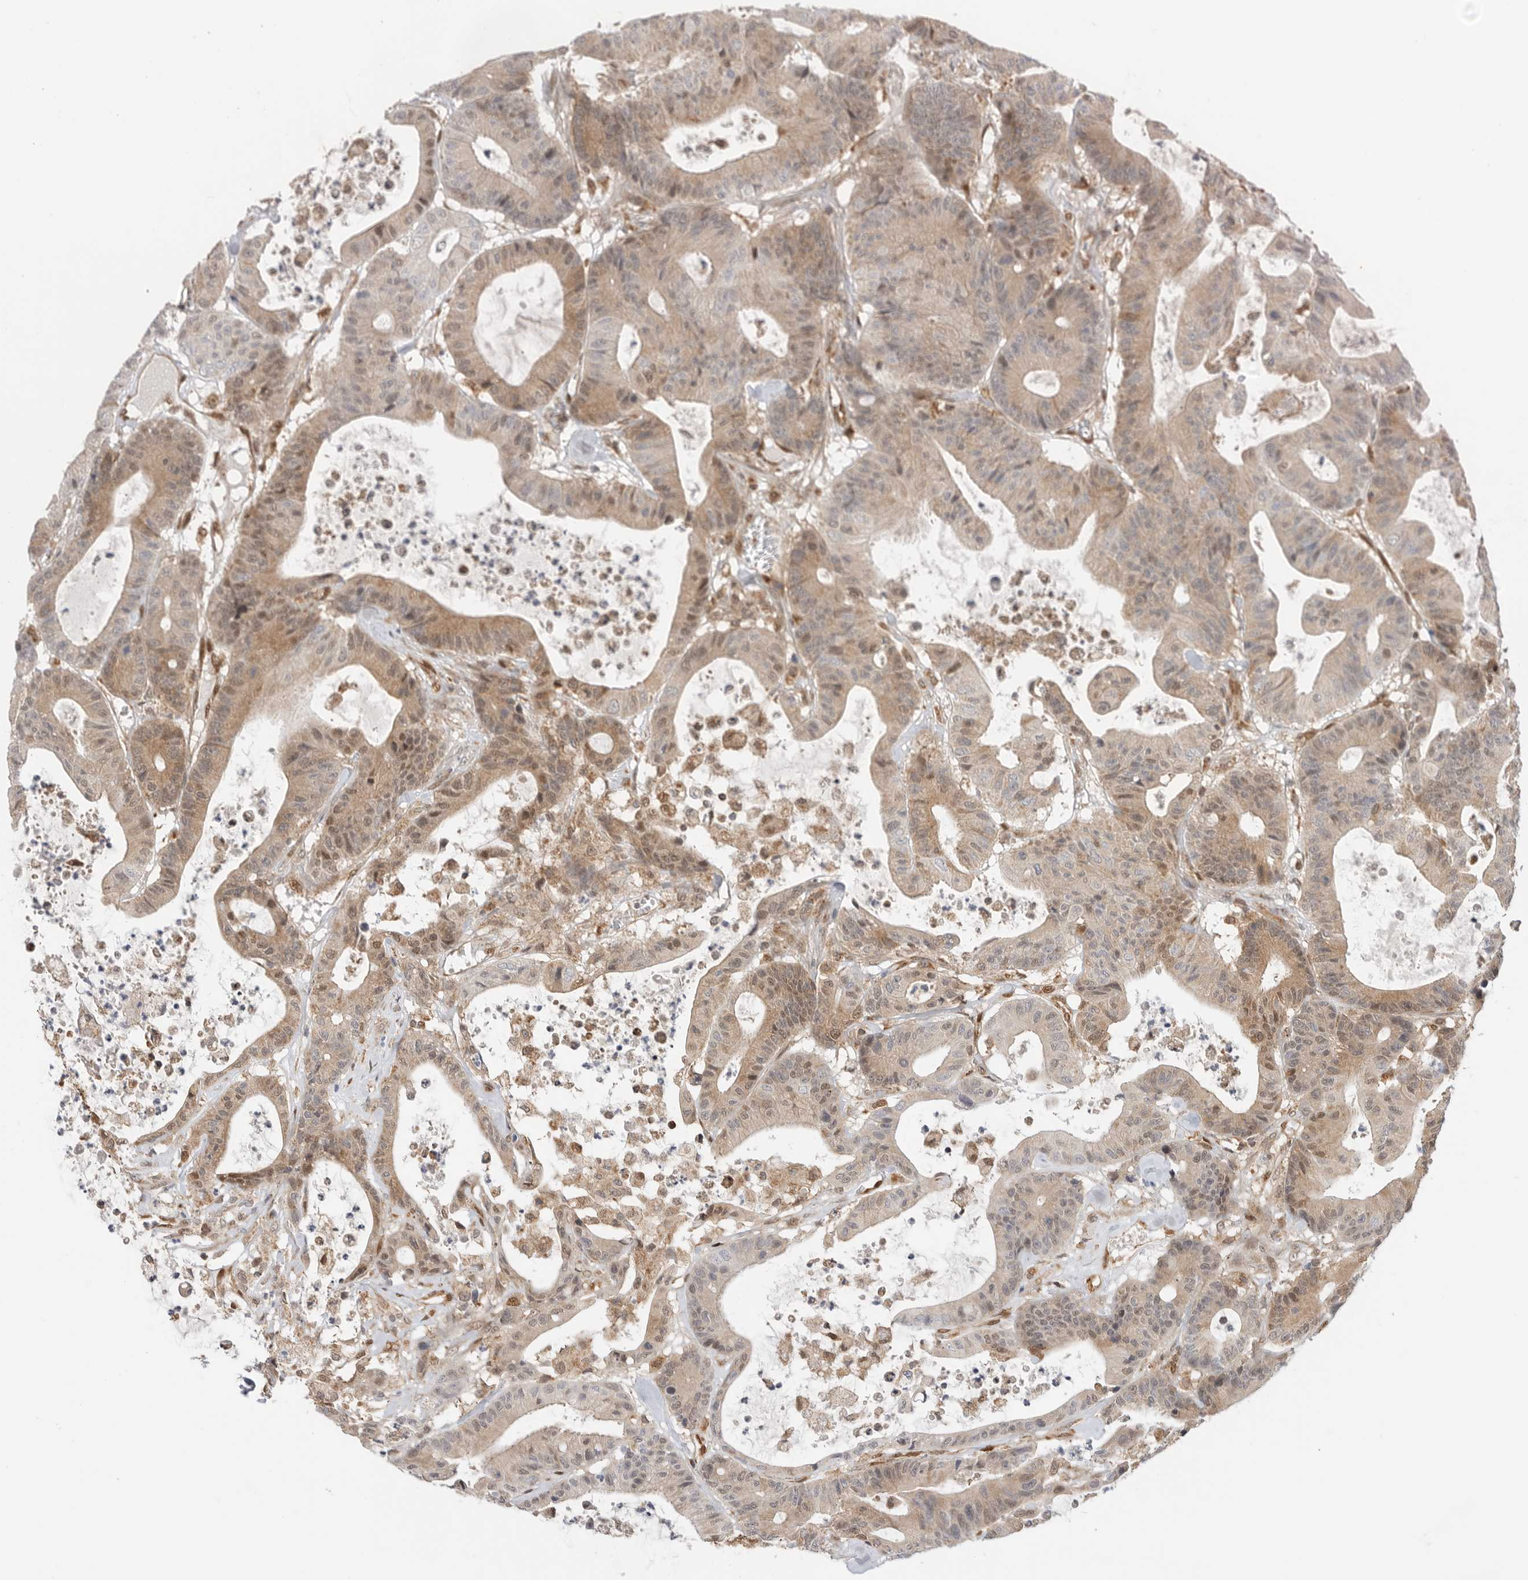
{"staining": {"intensity": "moderate", "quantity": "<25%", "location": "cytoplasmic/membranous,nuclear"}, "tissue": "colorectal cancer", "cell_type": "Tumor cells", "image_type": "cancer", "snomed": [{"axis": "morphology", "description": "Adenocarcinoma, NOS"}, {"axis": "topography", "description": "Colon"}], "caption": "High-power microscopy captured an IHC histopathology image of adenocarcinoma (colorectal), revealing moderate cytoplasmic/membranous and nuclear staining in approximately <25% of tumor cells.", "gene": "DCAF8", "patient": {"sex": "female", "age": 84}}